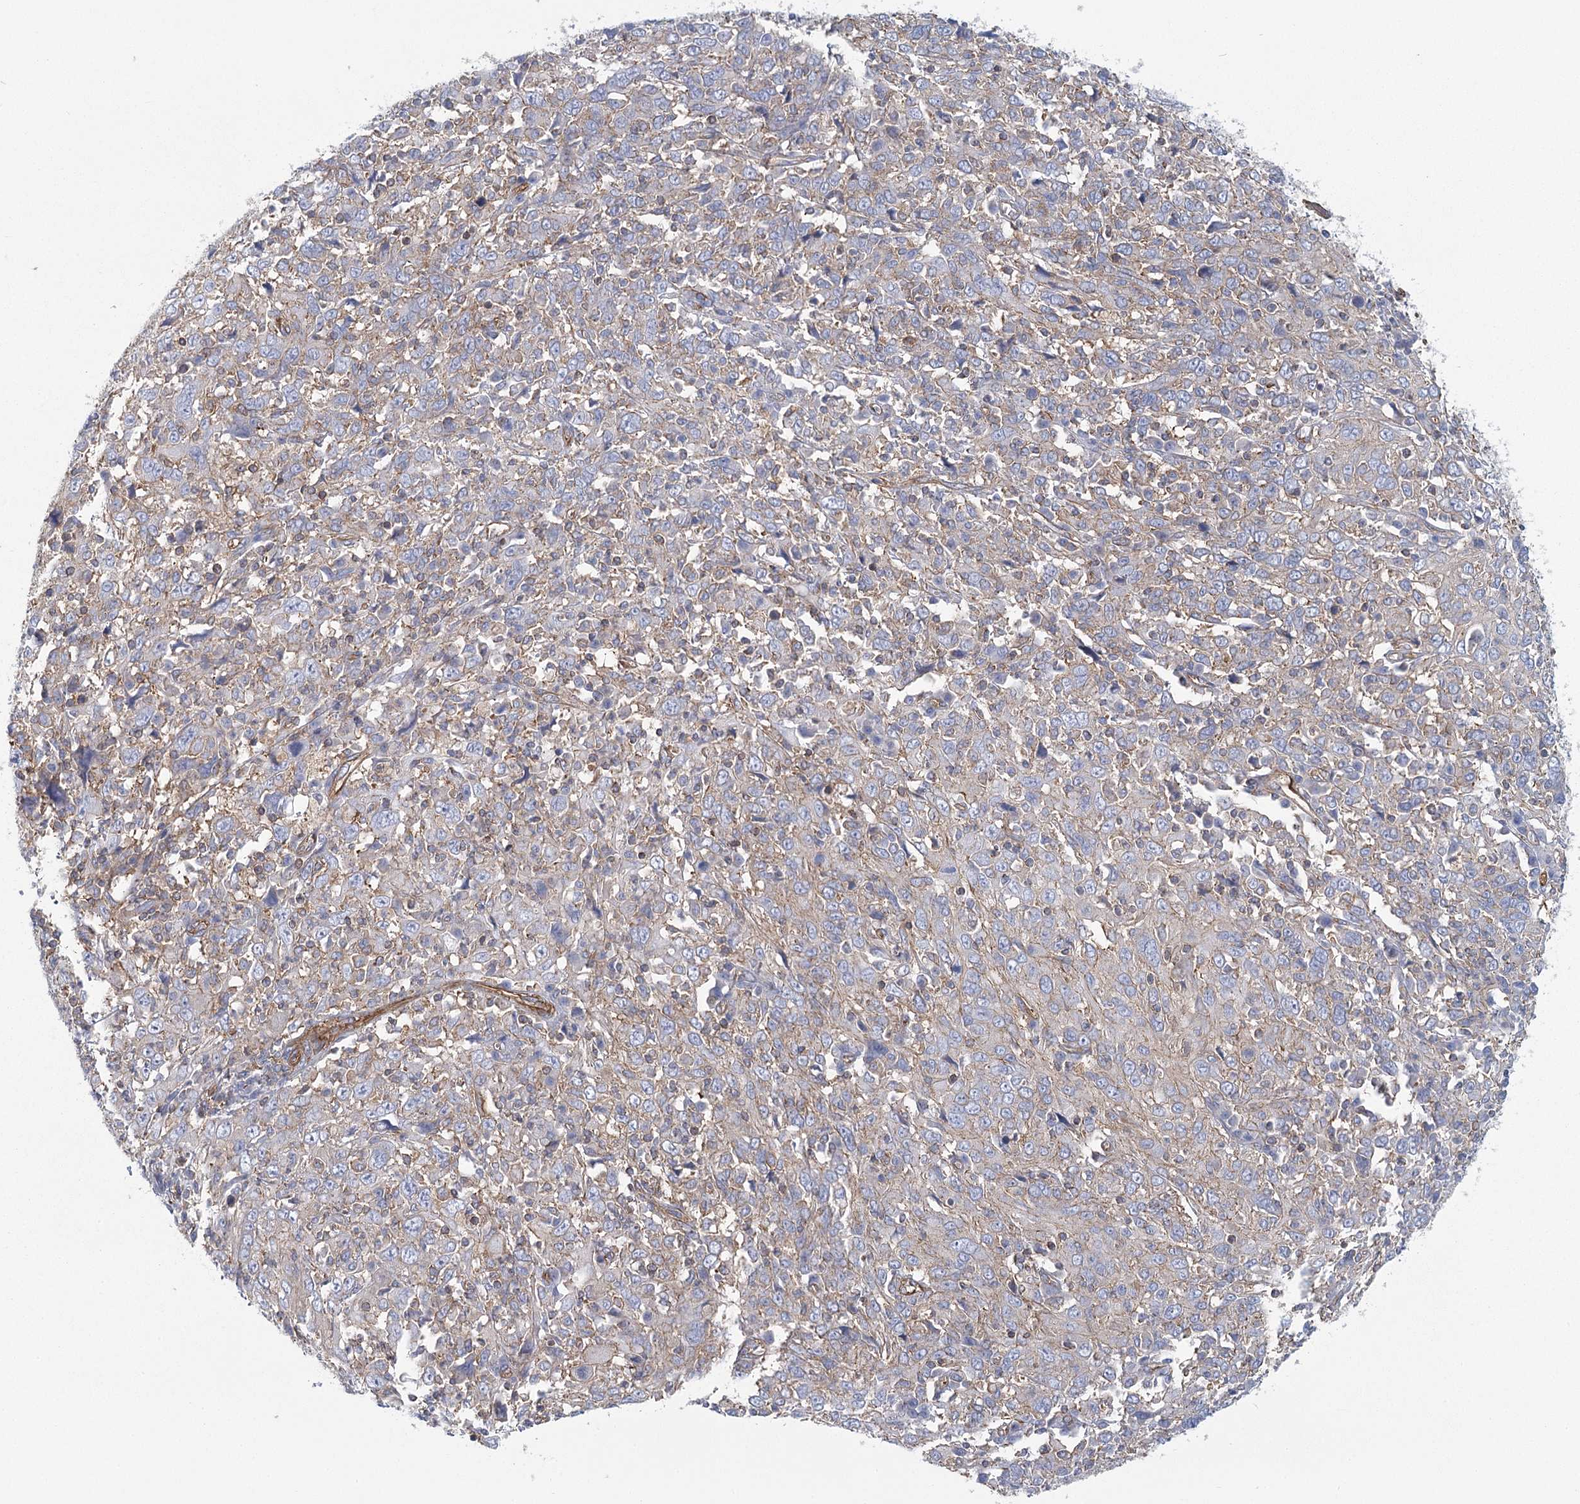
{"staining": {"intensity": "negative", "quantity": "none", "location": "none"}, "tissue": "cervical cancer", "cell_type": "Tumor cells", "image_type": "cancer", "snomed": [{"axis": "morphology", "description": "Squamous cell carcinoma, NOS"}, {"axis": "topography", "description": "Cervix"}], "caption": "Immunohistochemical staining of cervical cancer (squamous cell carcinoma) shows no significant staining in tumor cells. (DAB (3,3'-diaminobenzidine) IHC with hematoxylin counter stain).", "gene": "IFT46", "patient": {"sex": "female", "age": 46}}